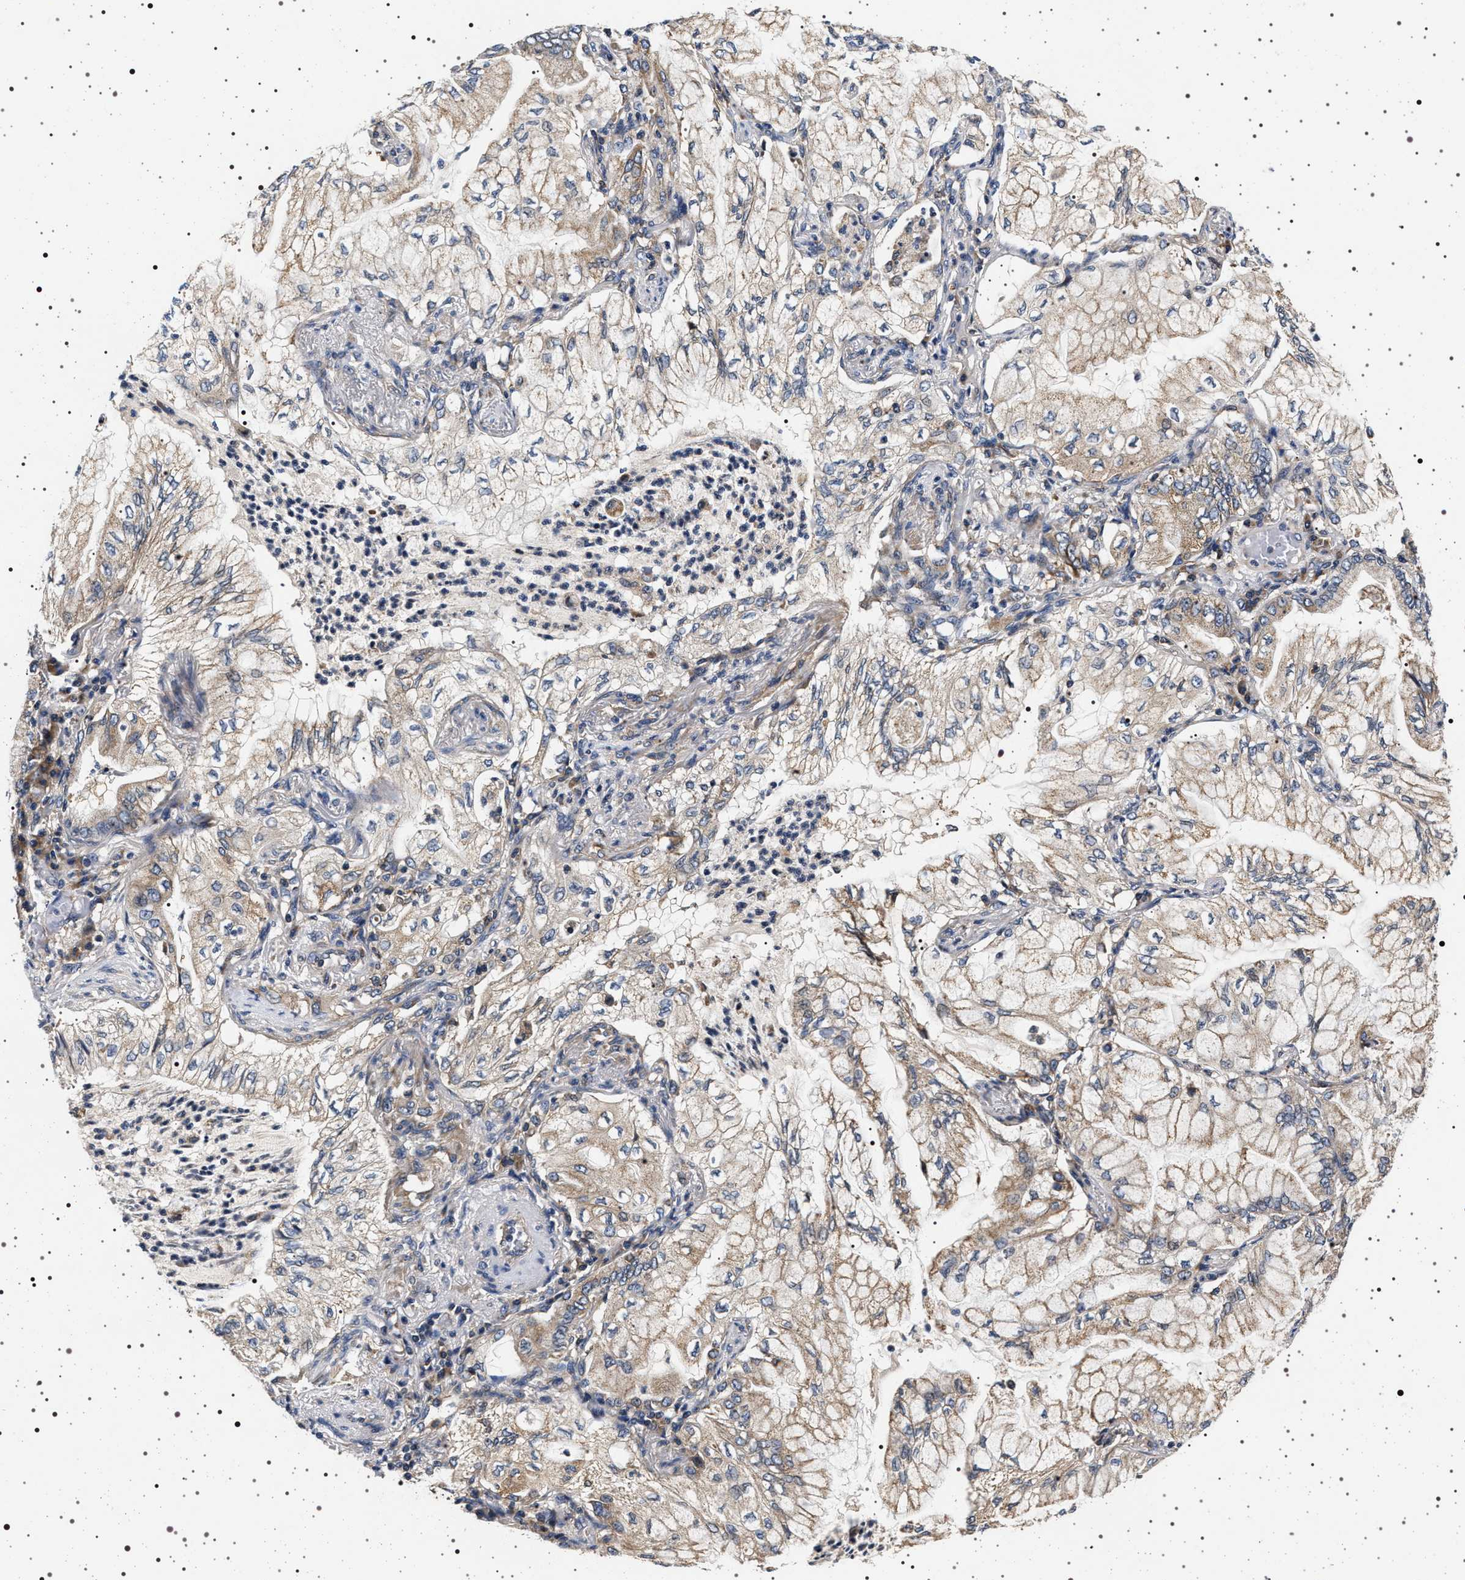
{"staining": {"intensity": "weak", "quantity": ">75%", "location": "cytoplasmic/membranous"}, "tissue": "lung cancer", "cell_type": "Tumor cells", "image_type": "cancer", "snomed": [{"axis": "morphology", "description": "Adenocarcinoma, NOS"}, {"axis": "topography", "description": "Lung"}], "caption": "Tumor cells show low levels of weak cytoplasmic/membranous positivity in approximately >75% of cells in lung cancer (adenocarcinoma).", "gene": "DCBLD2", "patient": {"sex": "female", "age": 70}}